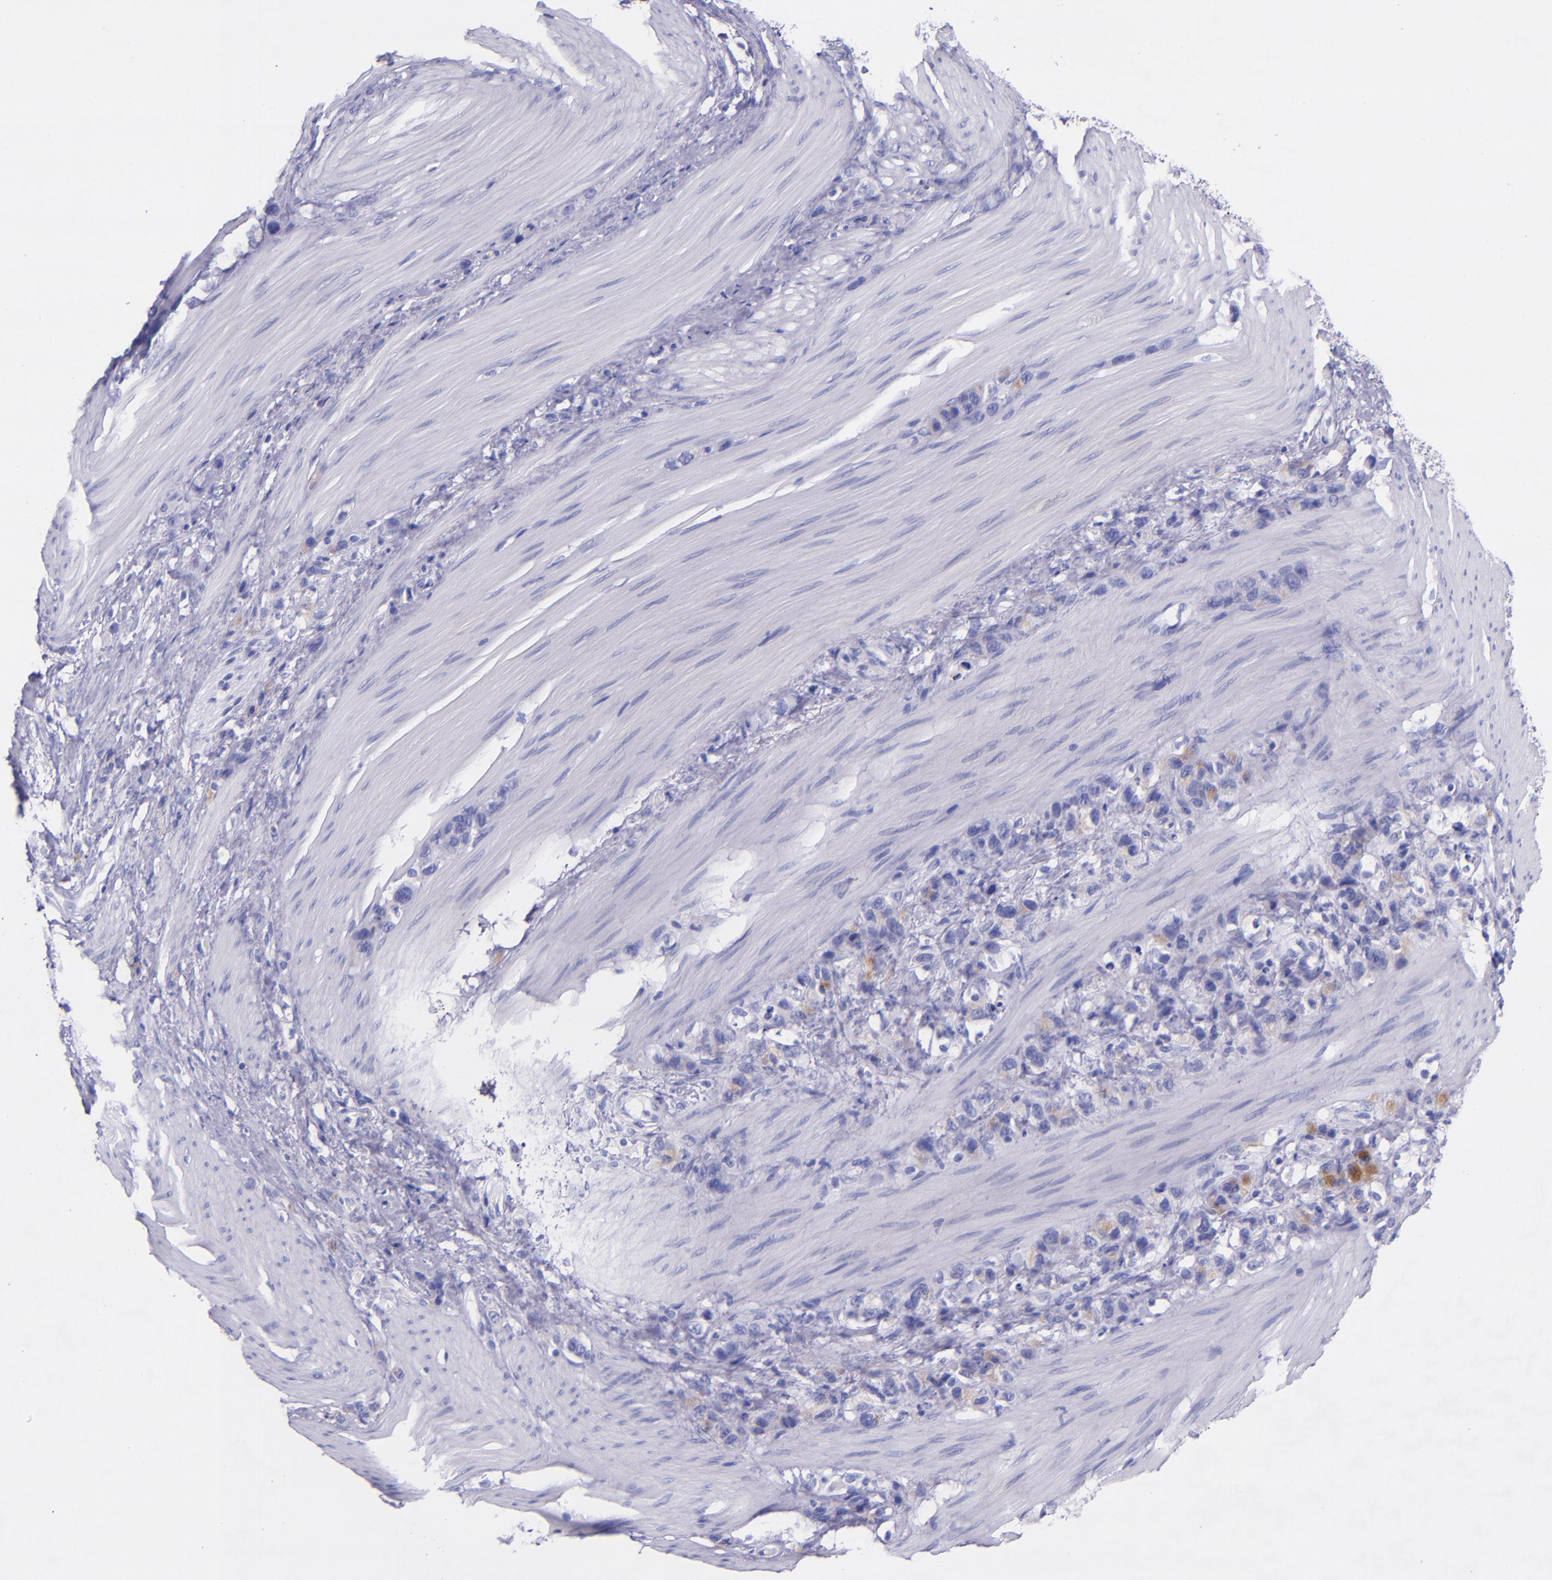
{"staining": {"intensity": "negative", "quantity": "none", "location": "none"}, "tissue": "stomach cancer", "cell_type": "Tumor cells", "image_type": "cancer", "snomed": [{"axis": "morphology", "description": "Normal tissue, NOS"}, {"axis": "morphology", "description": "Adenocarcinoma, NOS"}, {"axis": "morphology", "description": "Adenocarcinoma, High grade"}, {"axis": "topography", "description": "Stomach, upper"}, {"axis": "topography", "description": "Stomach"}], "caption": "Tumor cells are negative for protein expression in human stomach cancer. The staining is performed using DAB (3,3'-diaminobenzidine) brown chromogen with nuclei counter-stained in using hematoxylin.", "gene": "SLPI", "patient": {"sex": "female", "age": 65}}